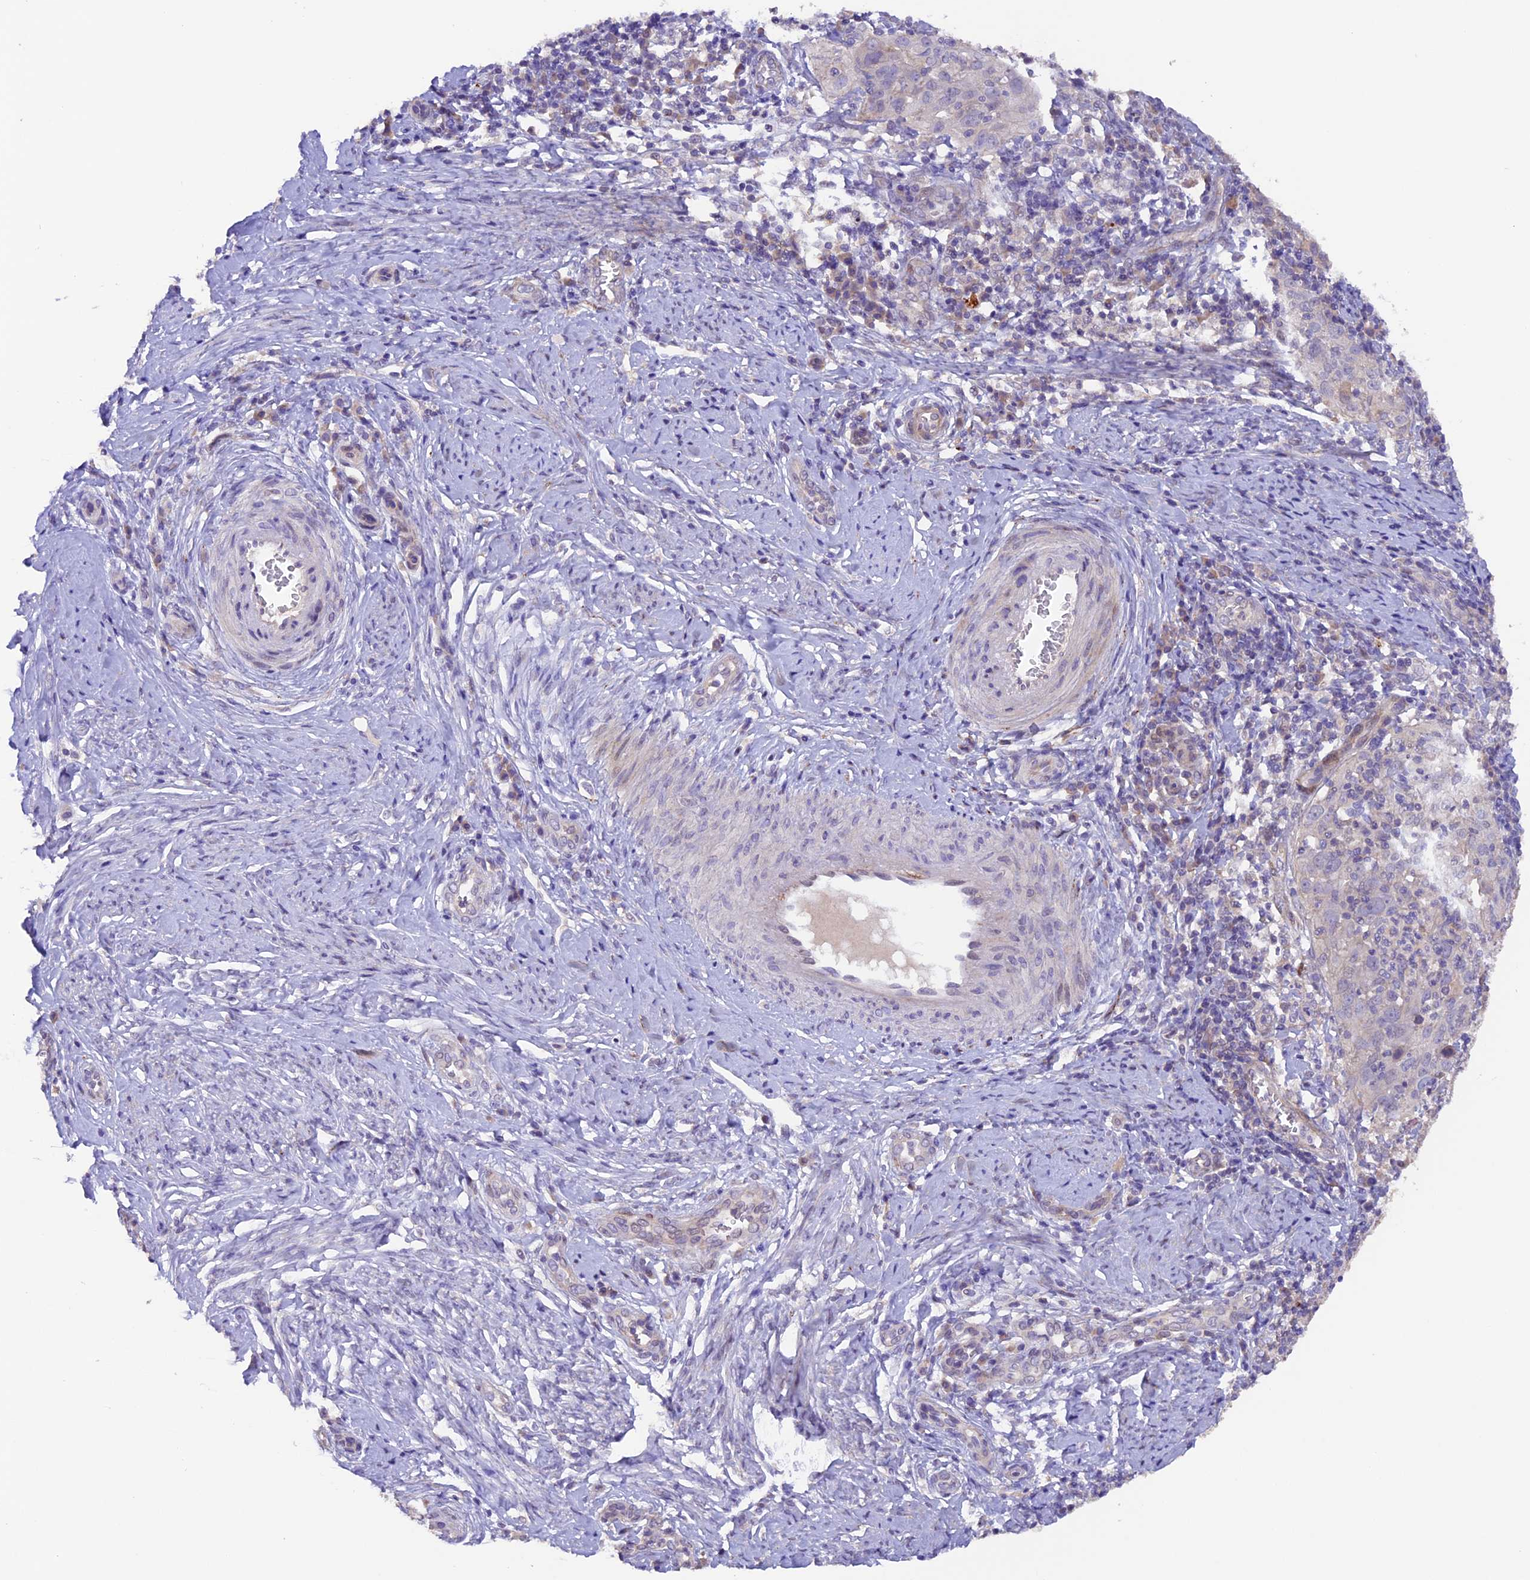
{"staining": {"intensity": "negative", "quantity": "none", "location": "none"}, "tissue": "cervical cancer", "cell_type": "Tumor cells", "image_type": "cancer", "snomed": [{"axis": "morphology", "description": "Normal tissue, NOS"}, {"axis": "morphology", "description": "Squamous cell carcinoma, NOS"}, {"axis": "topography", "description": "Cervix"}], "caption": "IHC of cervical squamous cell carcinoma reveals no positivity in tumor cells.", "gene": "NCK2", "patient": {"sex": "female", "age": 31}}